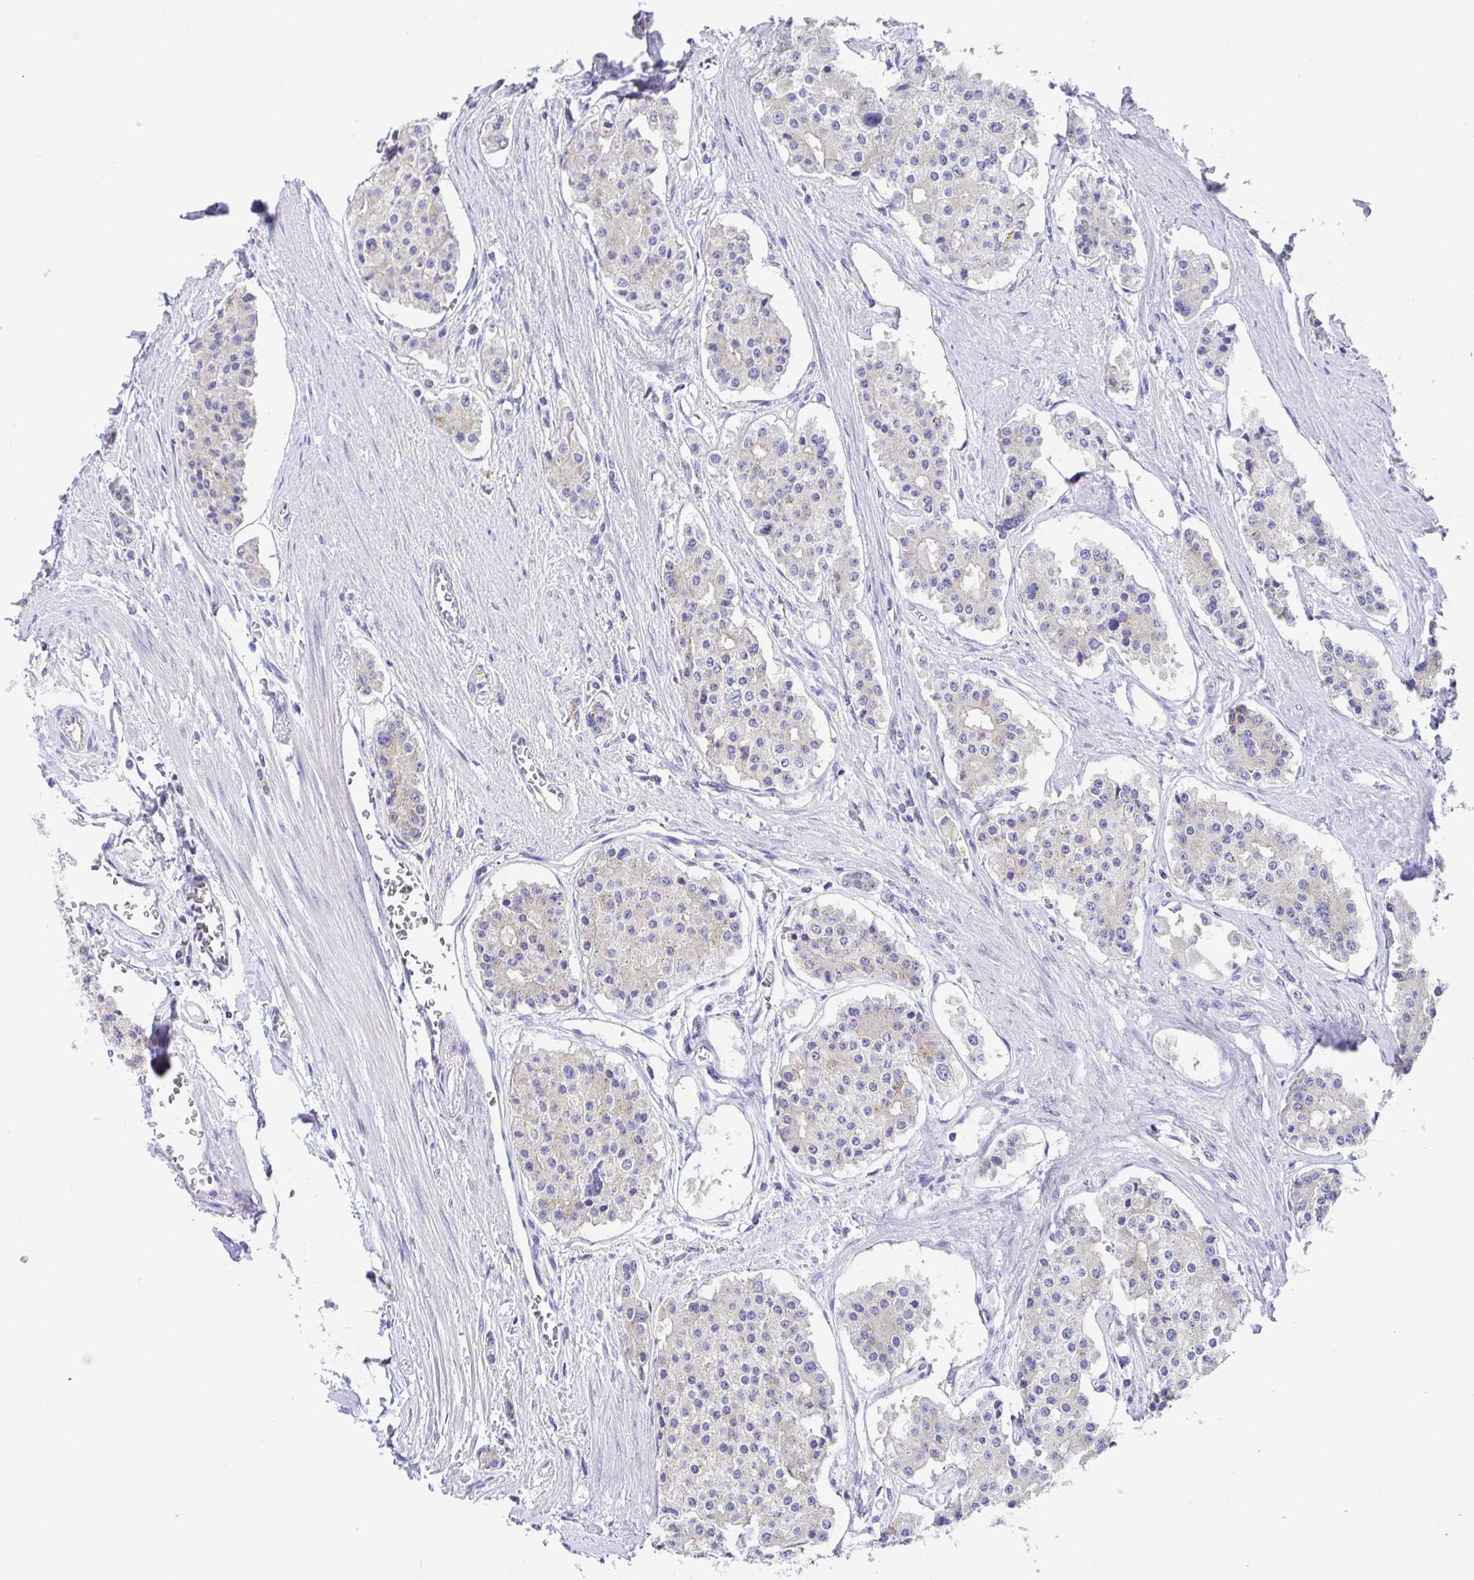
{"staining": {"intensity": "negative", "quantity": "none", "location": "none"}, "tissue": "carcinoid", "cell_type": "Tumor cells", "image_type": "cancer", "snomed": [{"axis": "morphology", "description": "Carcinoid, malignant, NOS"}, {"axis": "topography", "description": "Small intestine"}], "caption": "Tumor cells are negative for protein expression in human carcinoid (malignant).", "gene": "GOLGA1", "patient": {"sex": "female", "age": 65}}